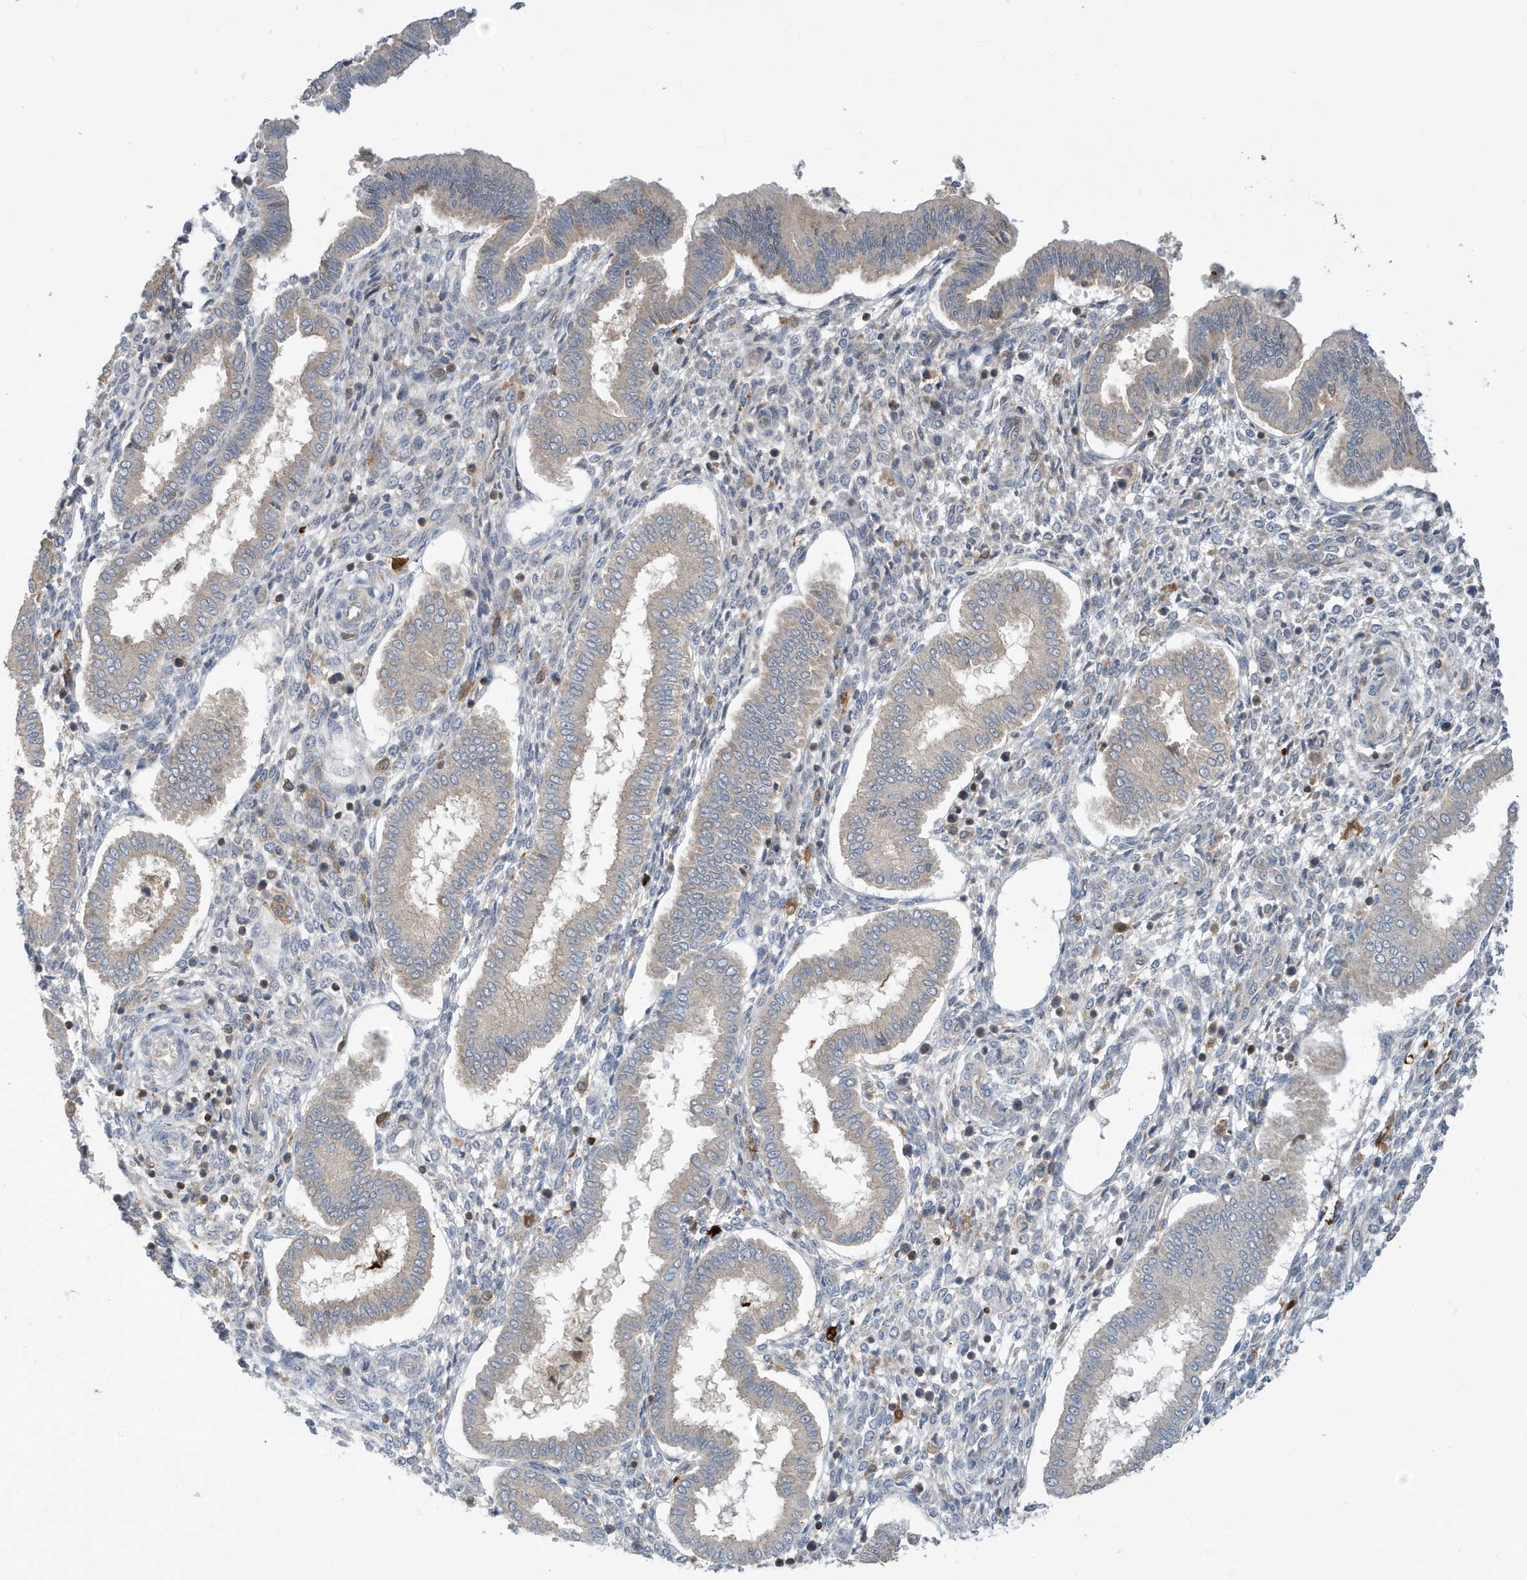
{"staining": {"intensity": "negative", "quantity": "none", "location": "none"}, "tissue": "endometrium", "cell_type": "Cells in endometrial stroma", "image_type": "normal", "snomed": [{"axis": "morphology", "description": "Normal tissue, NOS"}, {"axis": "topography", "description": "Endometrium"}], "caption": "This is an immunohistochemistry histopathology image of benign endometrium. There is no expression in cells in endometrial stroma.", "gene": "NSUN3", "patient": {"sex": "female", "age": 24}}